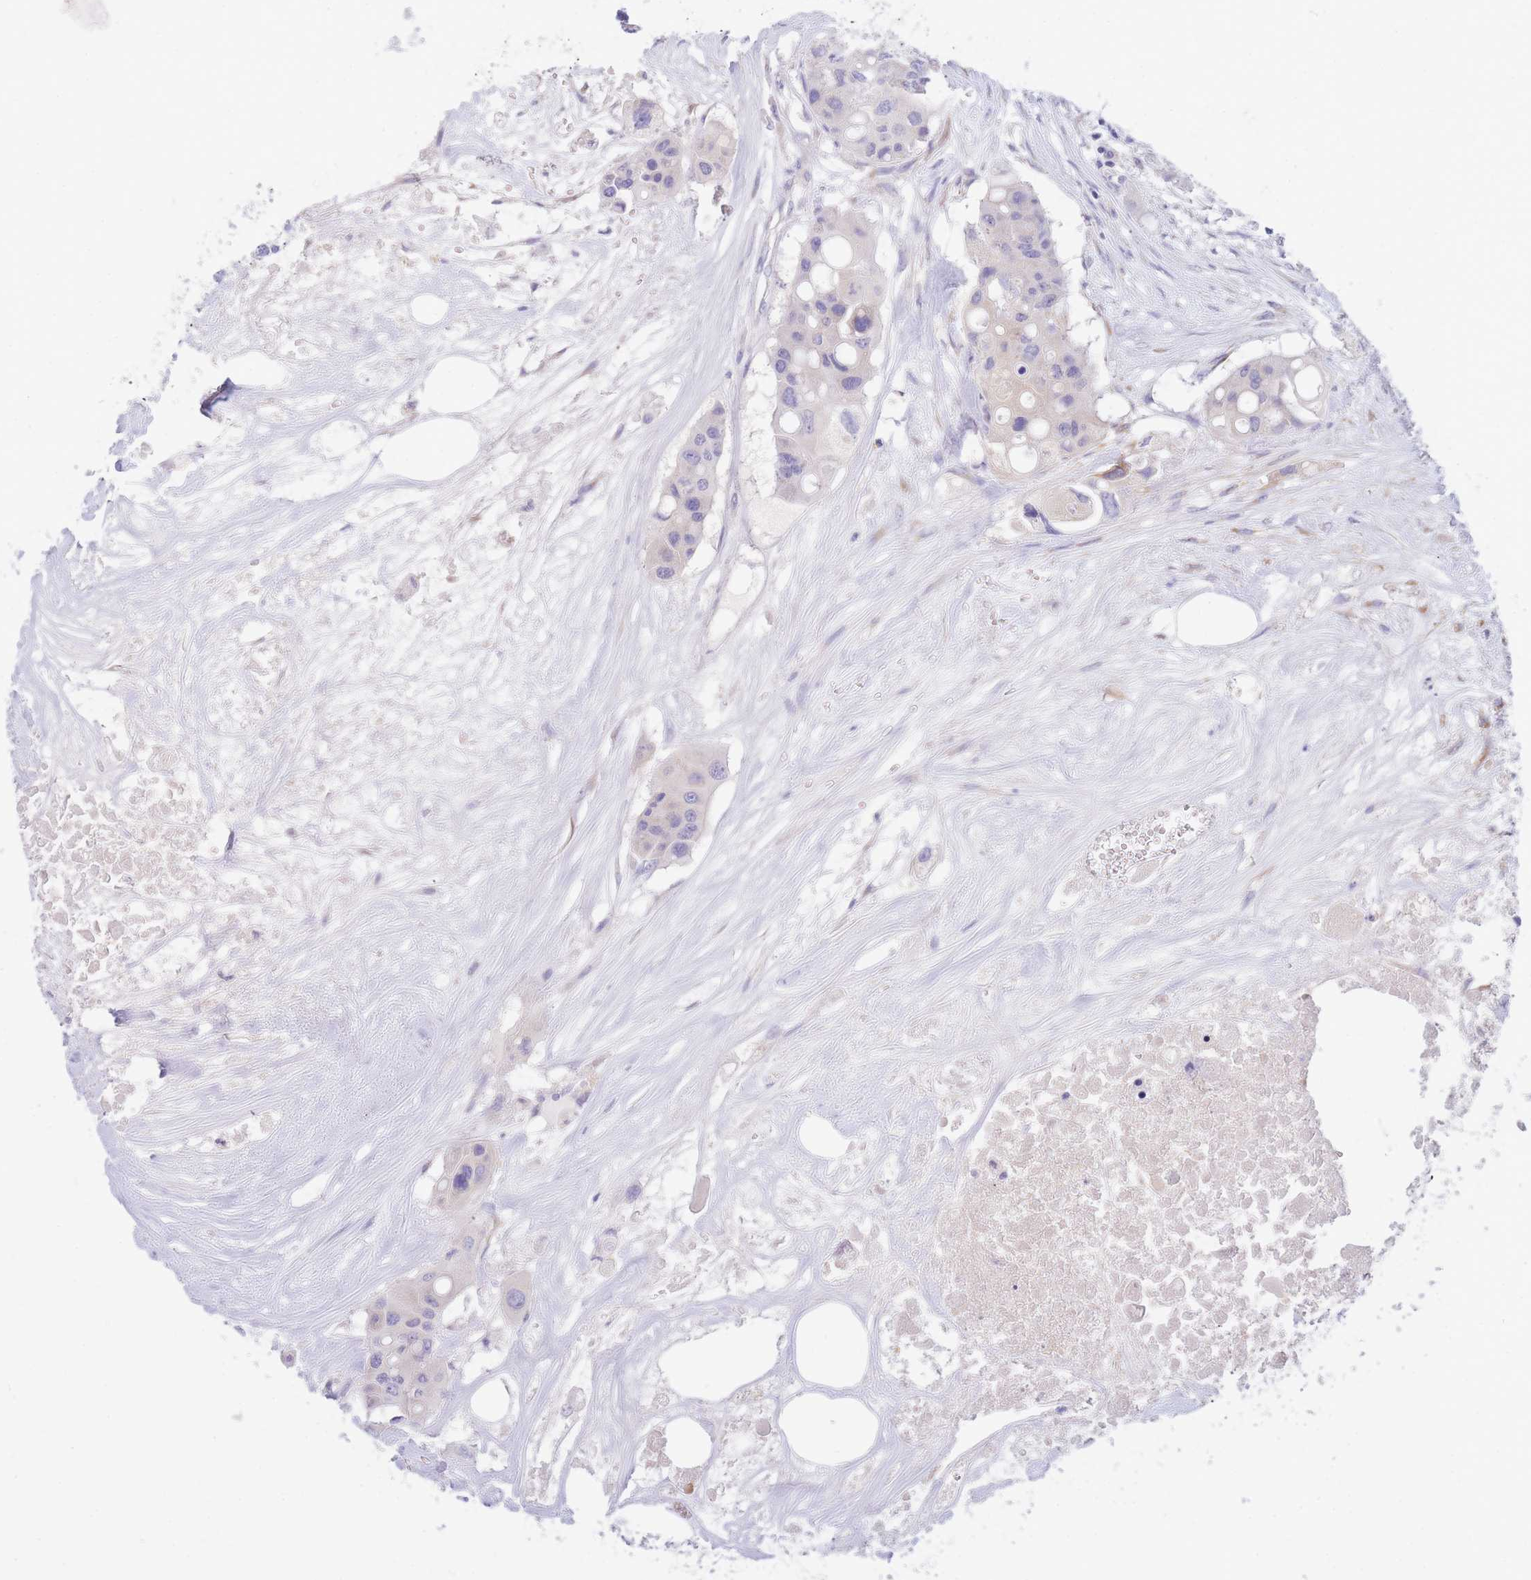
{"staining": {"intensity": "negative", "quantity": "none", "location": "none"}, "tissue": "colorectal cancer", "cell_type": "Tumor cells", "image_type": "cancer", "snomed": [{"axis": "morphology", "description": "Adenocarcinoma, NOS"}, {"axis": "topography", "description": "Colon"}], "caption": "IHC micrograph of colorectal adenocarcinoma stained for a protein (brown), which shows no positivity in tumor cells. The staining is performed using DAB brown chromogen with nuclei counter-stained in using hematoxylin.", "gene": "PCDHB3", "patient": {"sex": "male", "age": 77}}